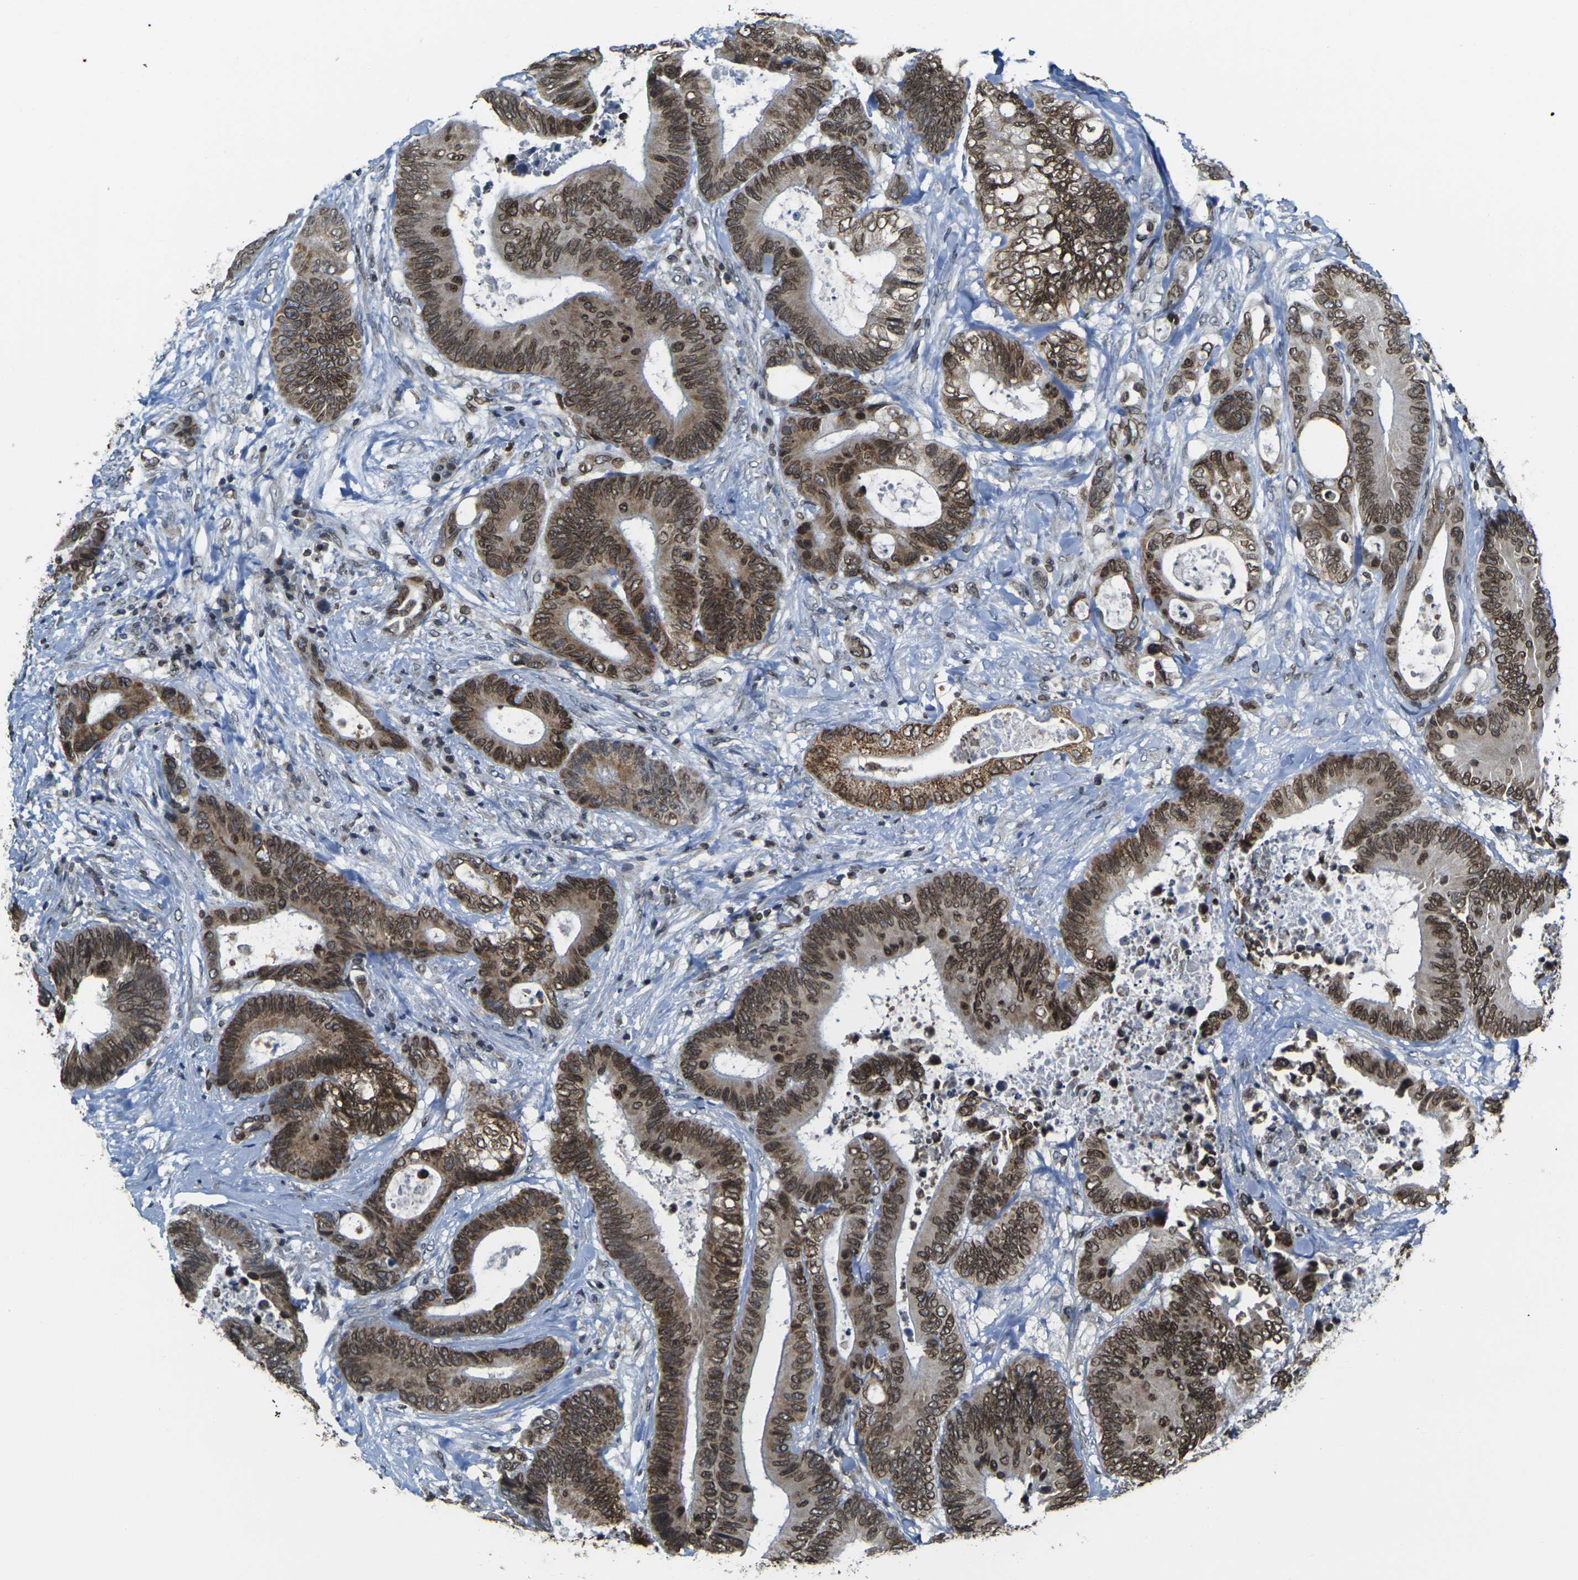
{"staining": {"intensity": "strong", "quantity": ">75%", "location": "cytoplasmic/membranous,nuclear"}, "tissue": "colorectal cancer", "cell_type": "Tumor cells", "image_type": "cancer", "snomed": [{"axis": "morphology", "description": "Adenocarcinoma, NOS"}, {"axis": "topography", "description": "Rectum"}], "caption": "Colorectal cancer (adenocarcinoma) stained with a protein marker reveals strong staining in tumor cells.", "gene": "BRDT", "patient": {"sex": "male", "age": 55}}